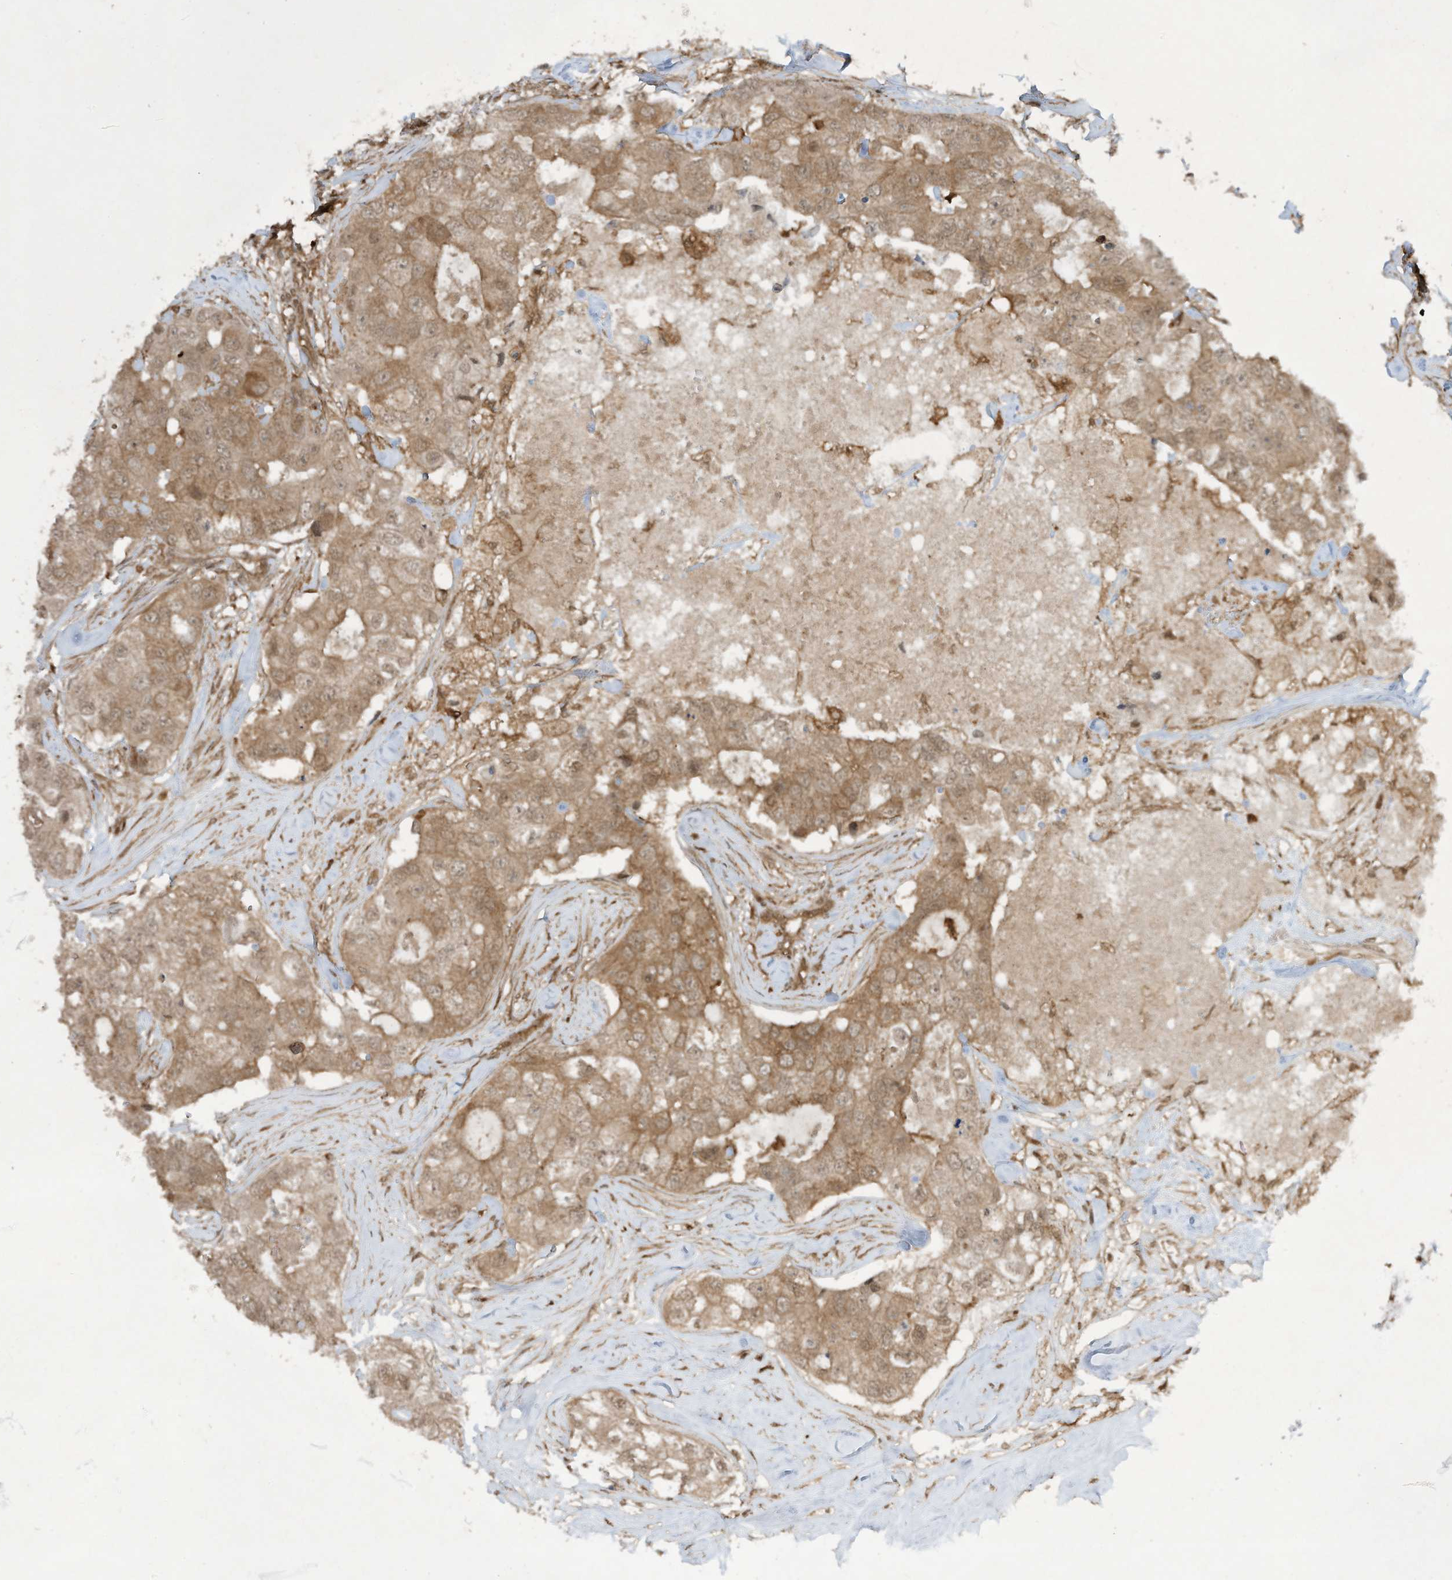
{"staining": {"intensity": "moderate", "quantity": ">75%", "location": "cytoplasmic/membranous"}, "tissue": "breast cancer", "cell_type": "Tumor cells", "image_type": "cancer", "snomed": [{"axis": "morphology", "description": "Duct carcinoma"}, {"axis": "topography", "description": "Breast"}], "caption": "About >75% of tumor cells in breast cancer demonstrate moderate cytoplasmic/membranous protein expression as visualized by brown immunohistochemical staining.", "gene": "CERT1", "patient": {"sex": "female", "age": 62}}